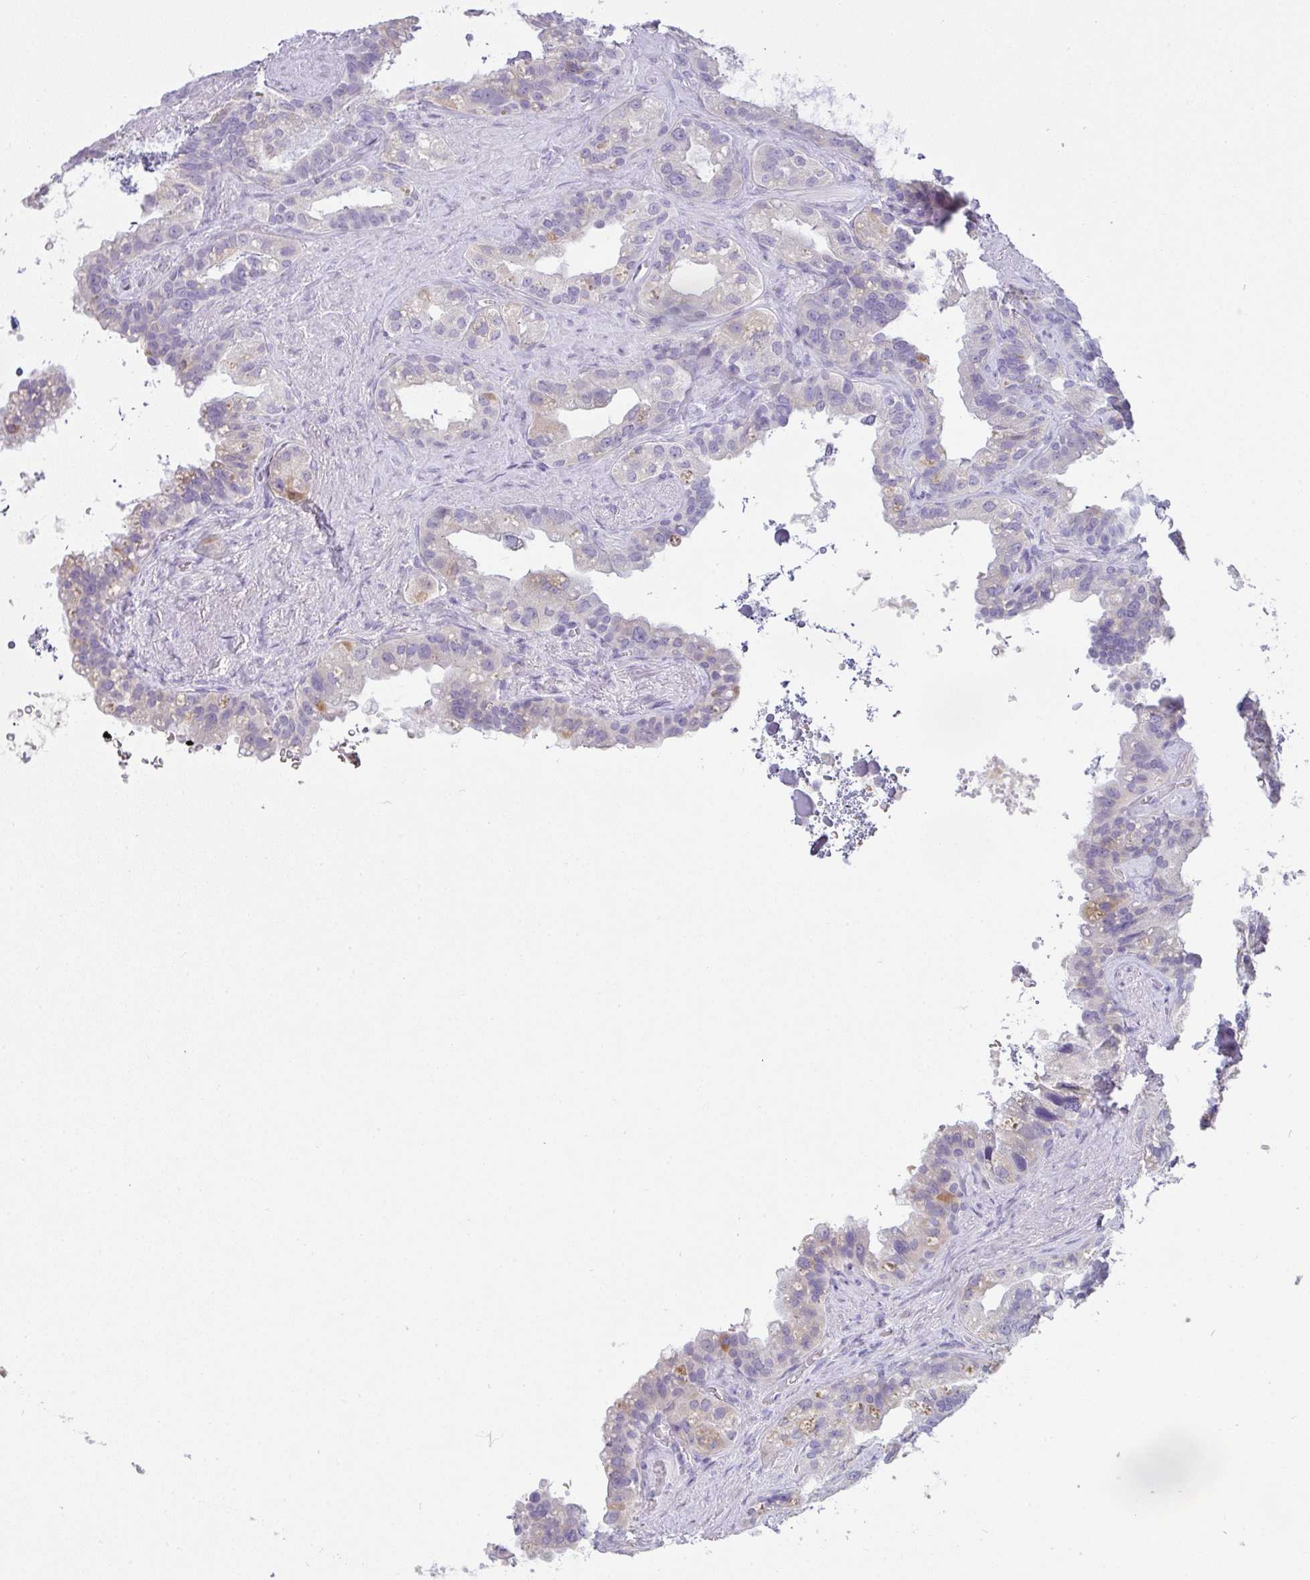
{"staining": {"intensity": "weak", "quantity": "<25%", "location": "cytoplasmic/membranous"}, "tissue": "seminal vesicle", "cell_type": "Glandular cells", "image_type": "normal", "snomed": [{"axis": "morphology", "description": "Normal tissue, NOS"}, {"axis": "topography", "description": "Seminal veicle"}, {"axis": "topography", "description": "Peripheral nerve tissue"}], "caption": "Protein analysis of unremarkable seminal vesicle exhibits no significant expression in glandular cells.", "gene": "COX7B", "patient": {"sex": "male", "age": 76}}